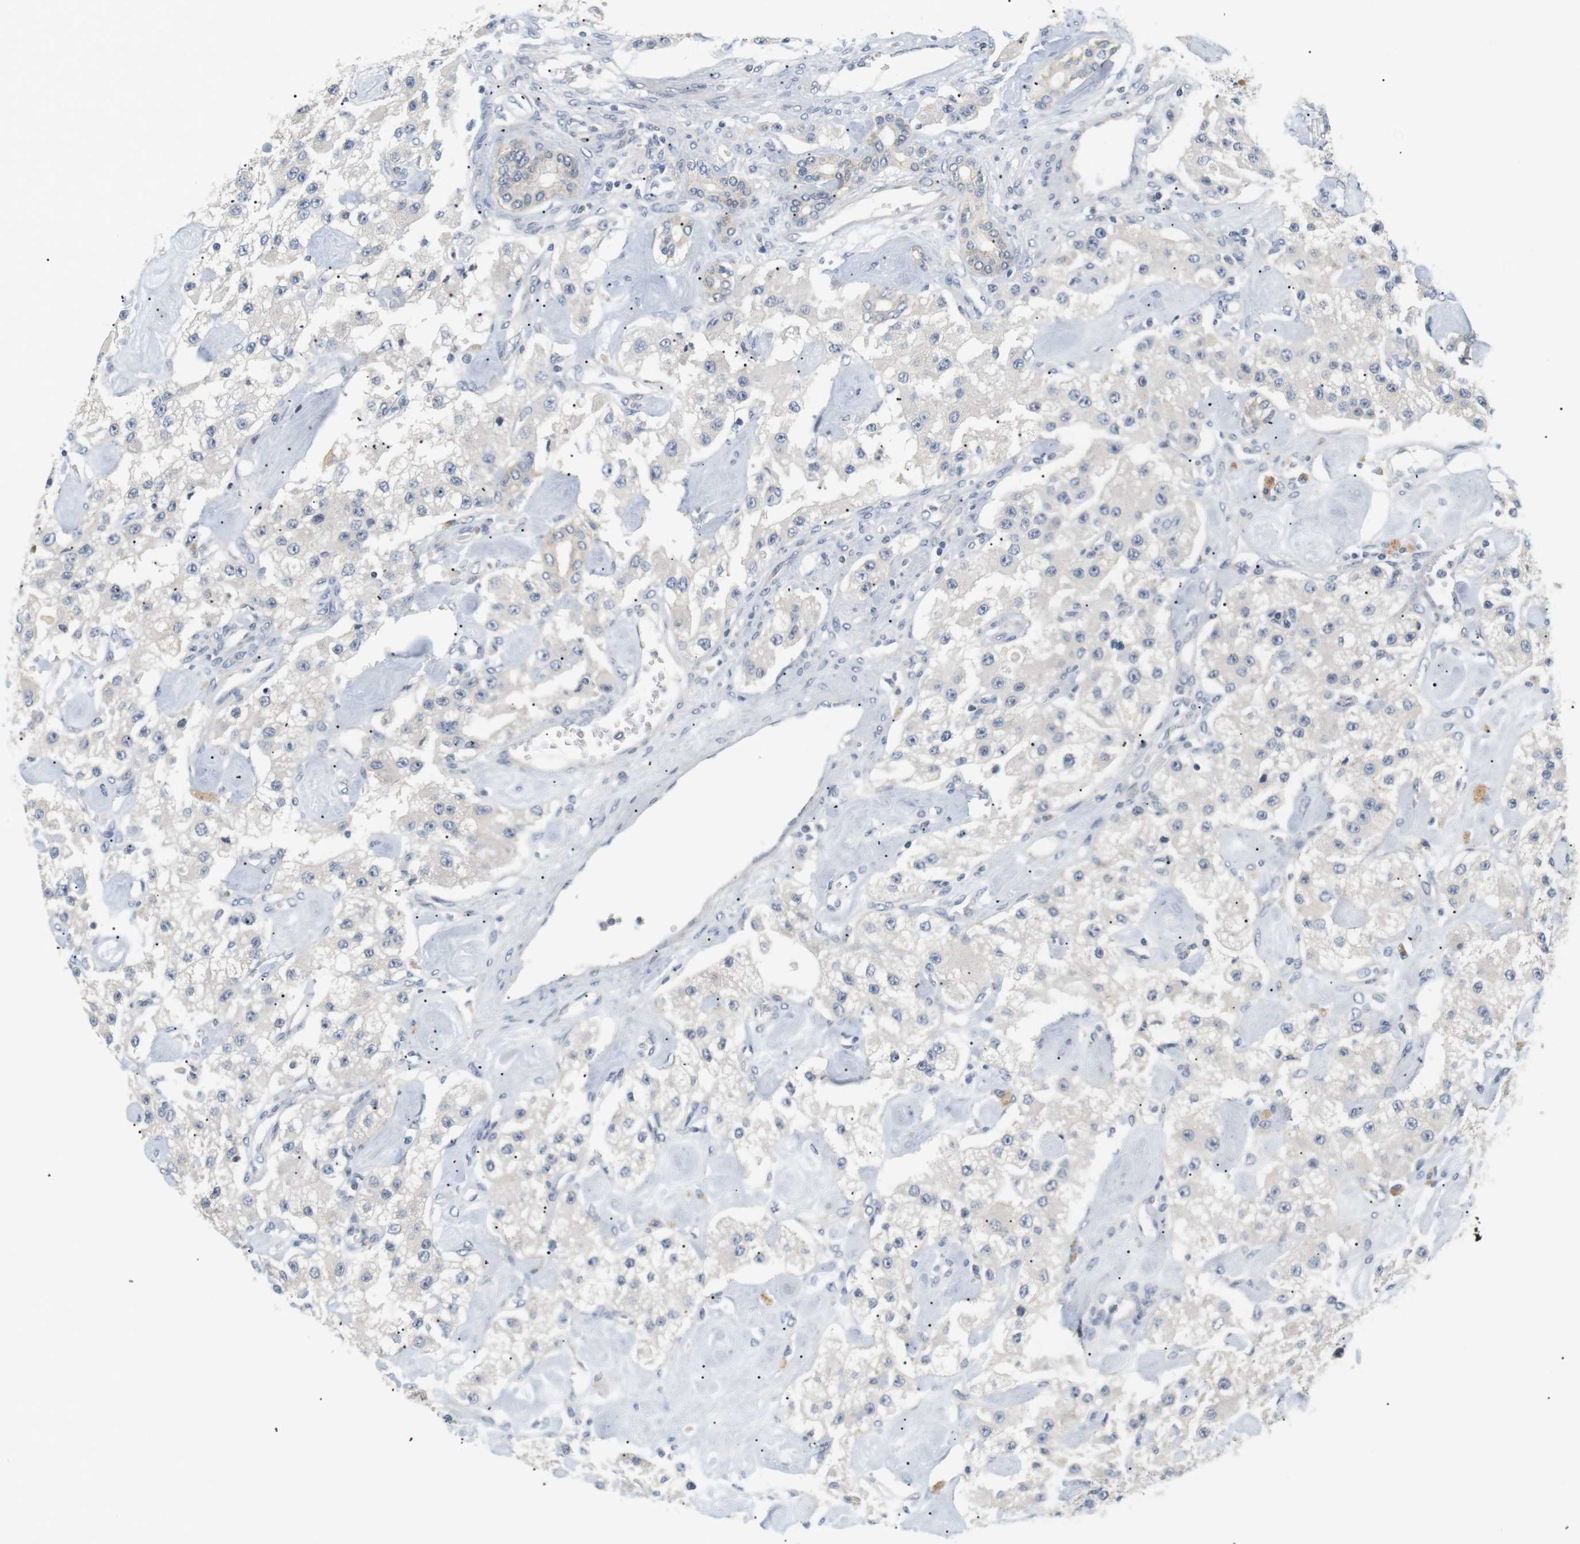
{"staining": {"intensity": "negative", "quantity": "none", "location": "none"}, "tissue": "carcinoid", "cell_type": "Tumor cells", "image_type": "cancer", "snomed": [{"axis": "morphology", "description": "Carcinoid, malignant, NOS"}, {"axis": "topography", "description": "Pancreas"}], "caption": "The immunohistochemistry image has no significant expression in tumor cells of carcinoid (malignant) tissue. (DAB (3,3'-diaminobenzidine) IHC, high magnification).", "gene": "EVA1C", "patient": {"sex": "male", "age": 41}}